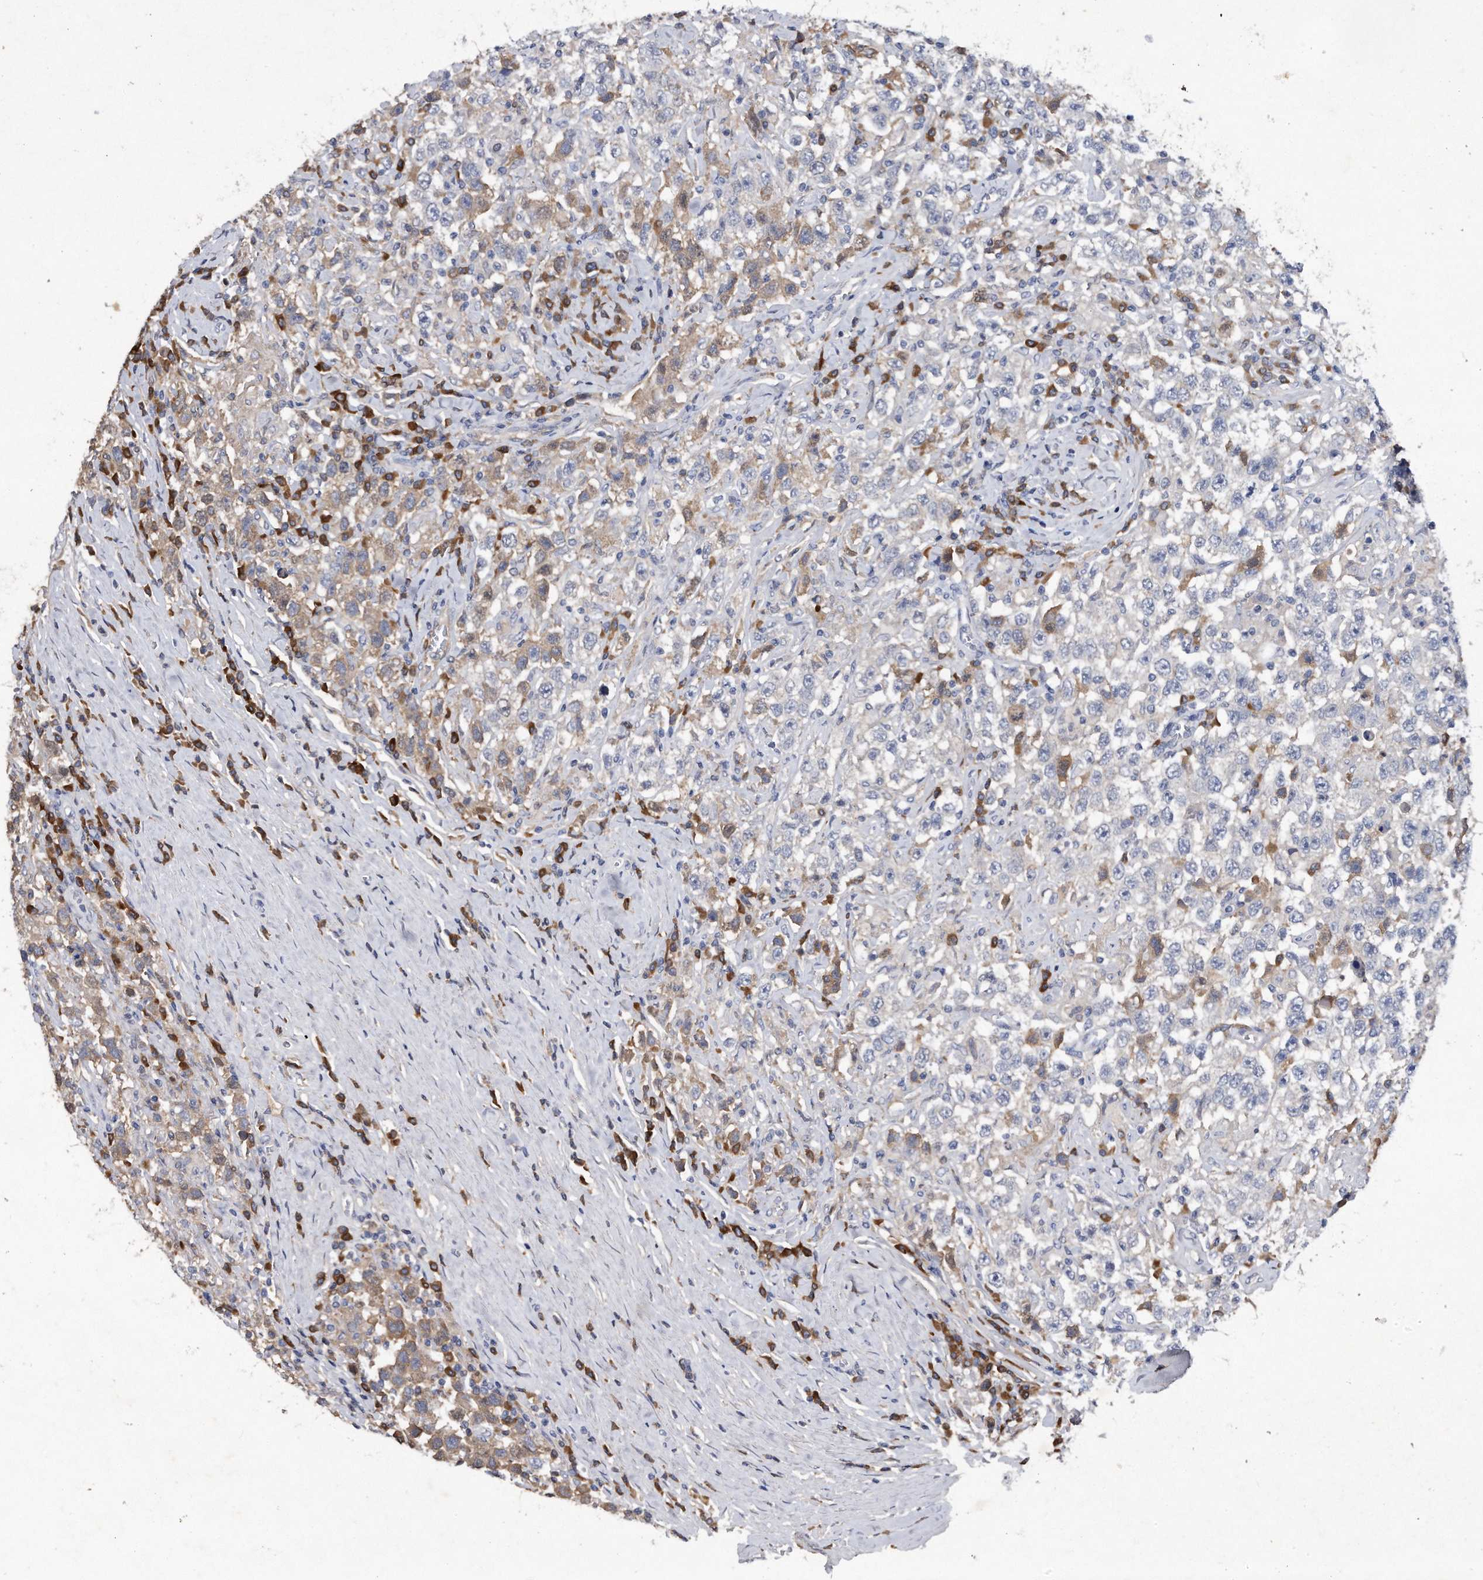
{"staining": {"intensity": "moderate", "quantity": "<25%", "location": "cytoplasmic/membranous"}, "tissue": "testis cancer", "cell_type": "Tumor cells", "image_type": "cancer", "snomed": [{"axis": "morphology", "description": "Seminoma, NOS"}, {"axis": "topography", "description": "Testis"}], "caption": "Human testis cancer (seminoma) stained with a brown dye reveals moderate cytoplasmic/membranous positive staining in approximately <25% of tumor cells.", "gene": "ASNS", "patient": {"sex": "male", "age": 41}}